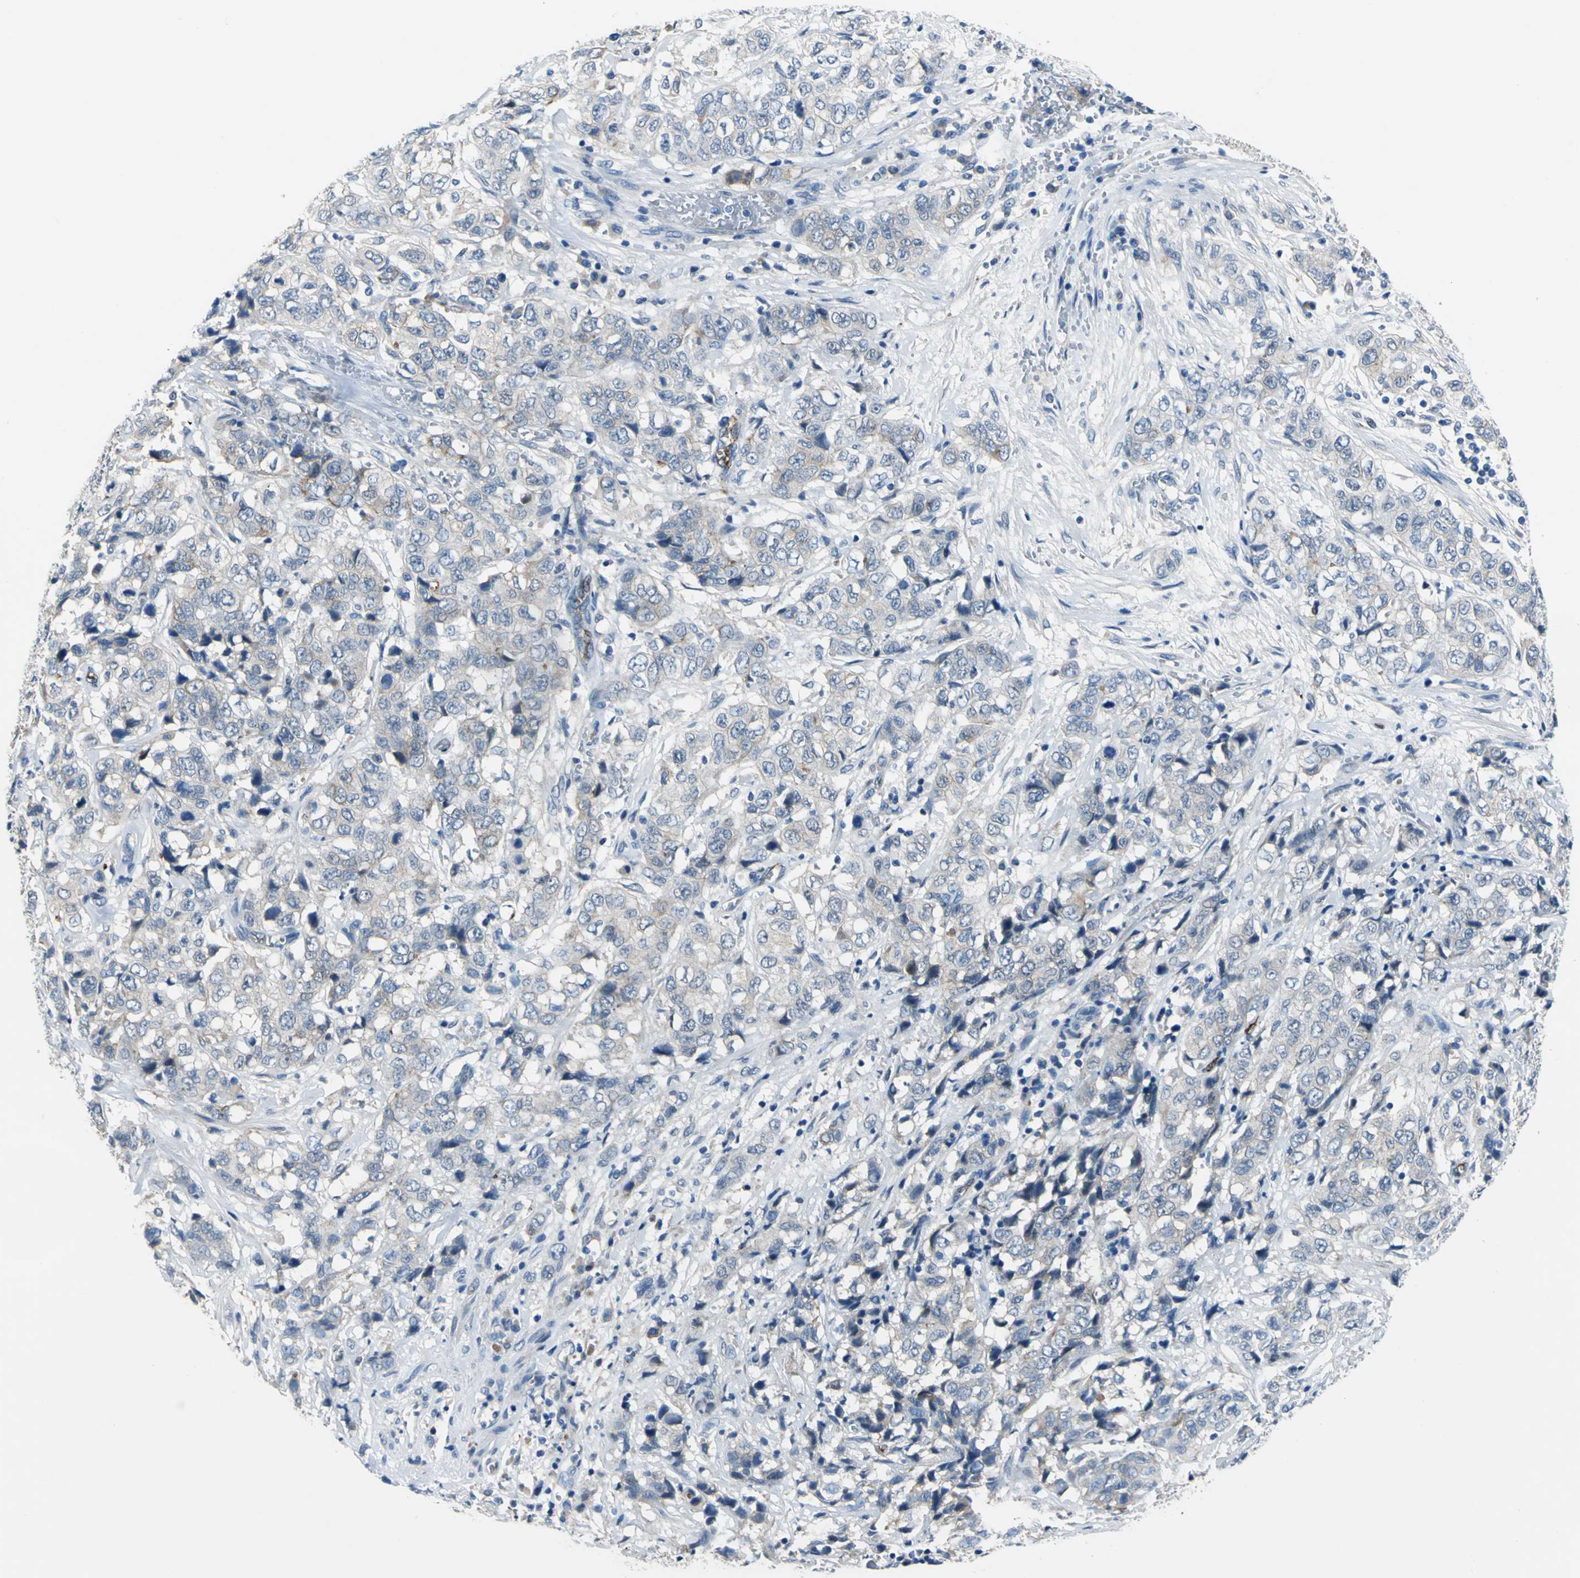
{"staining": {"intensity": "moderate", "quantity": "<25%", "location": "cytoplasmic/membranous"}, "tissue": "stomach cancer", "cell_type": "Tumor cells", "image_type": "cancer", "snomed": [{"axis": "morphology", "description": "Adenocarcinoma, NOS"}, {"axis": "topography", "description": "Stomach"}], "caption": "IHC of adenocarcinoma (stomach) reveals low levels of moderate cytoplasmic/membranous staining in about <25% of tumor cells. Immunohistochemistry (ihc) stains the protein in brown and the nuclei are stained blue.", "gene": "SELP", "patient": {"sex": "male", "age": 48}}